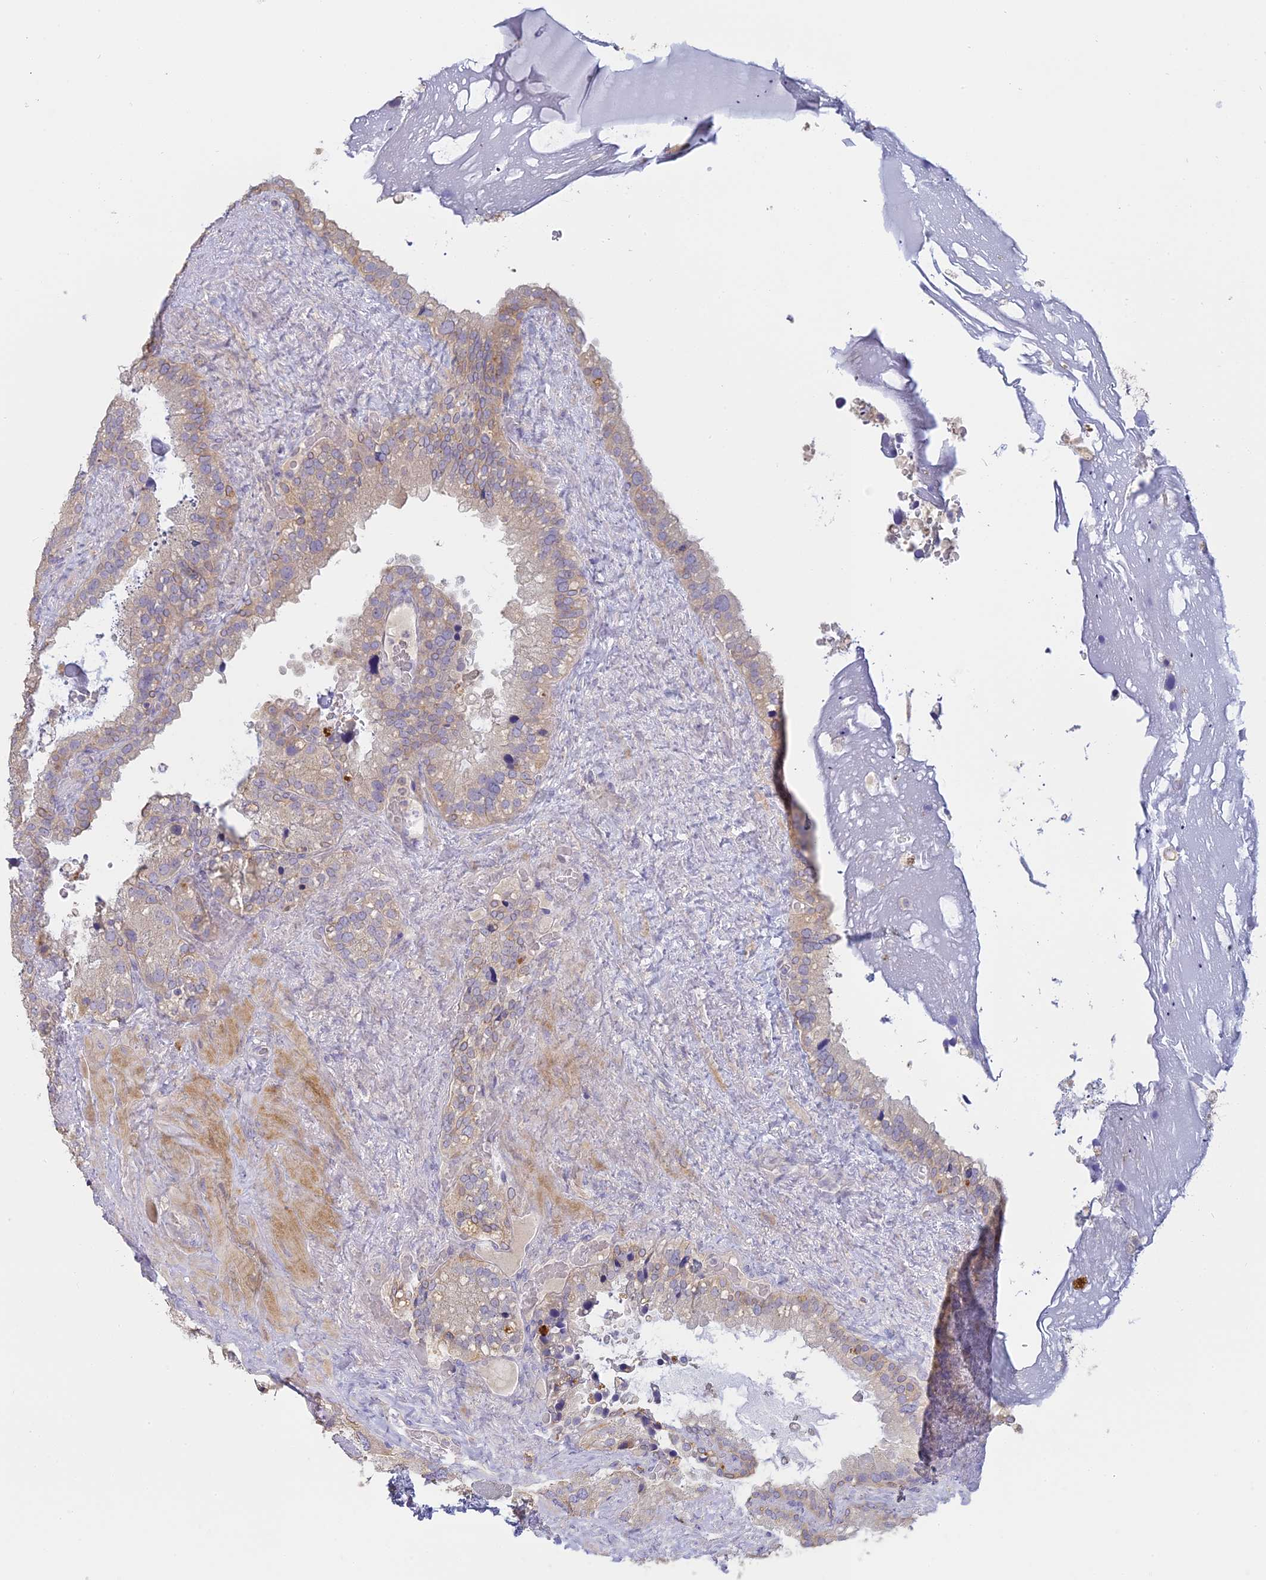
{"staining": {"intensity": "weak", "quantity": "<25%", "location": "cytoplasmic/membranous"}, "tissue": "seminal vesicle", "cell_type": "Glandular cells", "image_type": "normal", "snomed": [{"axis": "morphology", "description": "Normal tissue, NOS"}, {"axis": "topography", "description": "Prostate"}, {"axis": "topography", "description": "Seminal veicle"}], "caption": "Glandular cells are negative for brown protein staining in normal seminal vesicle. Nuclei are stained in blue.", "gene": "SFT2D2", "patient": {"sex": "male", "age": 68}}